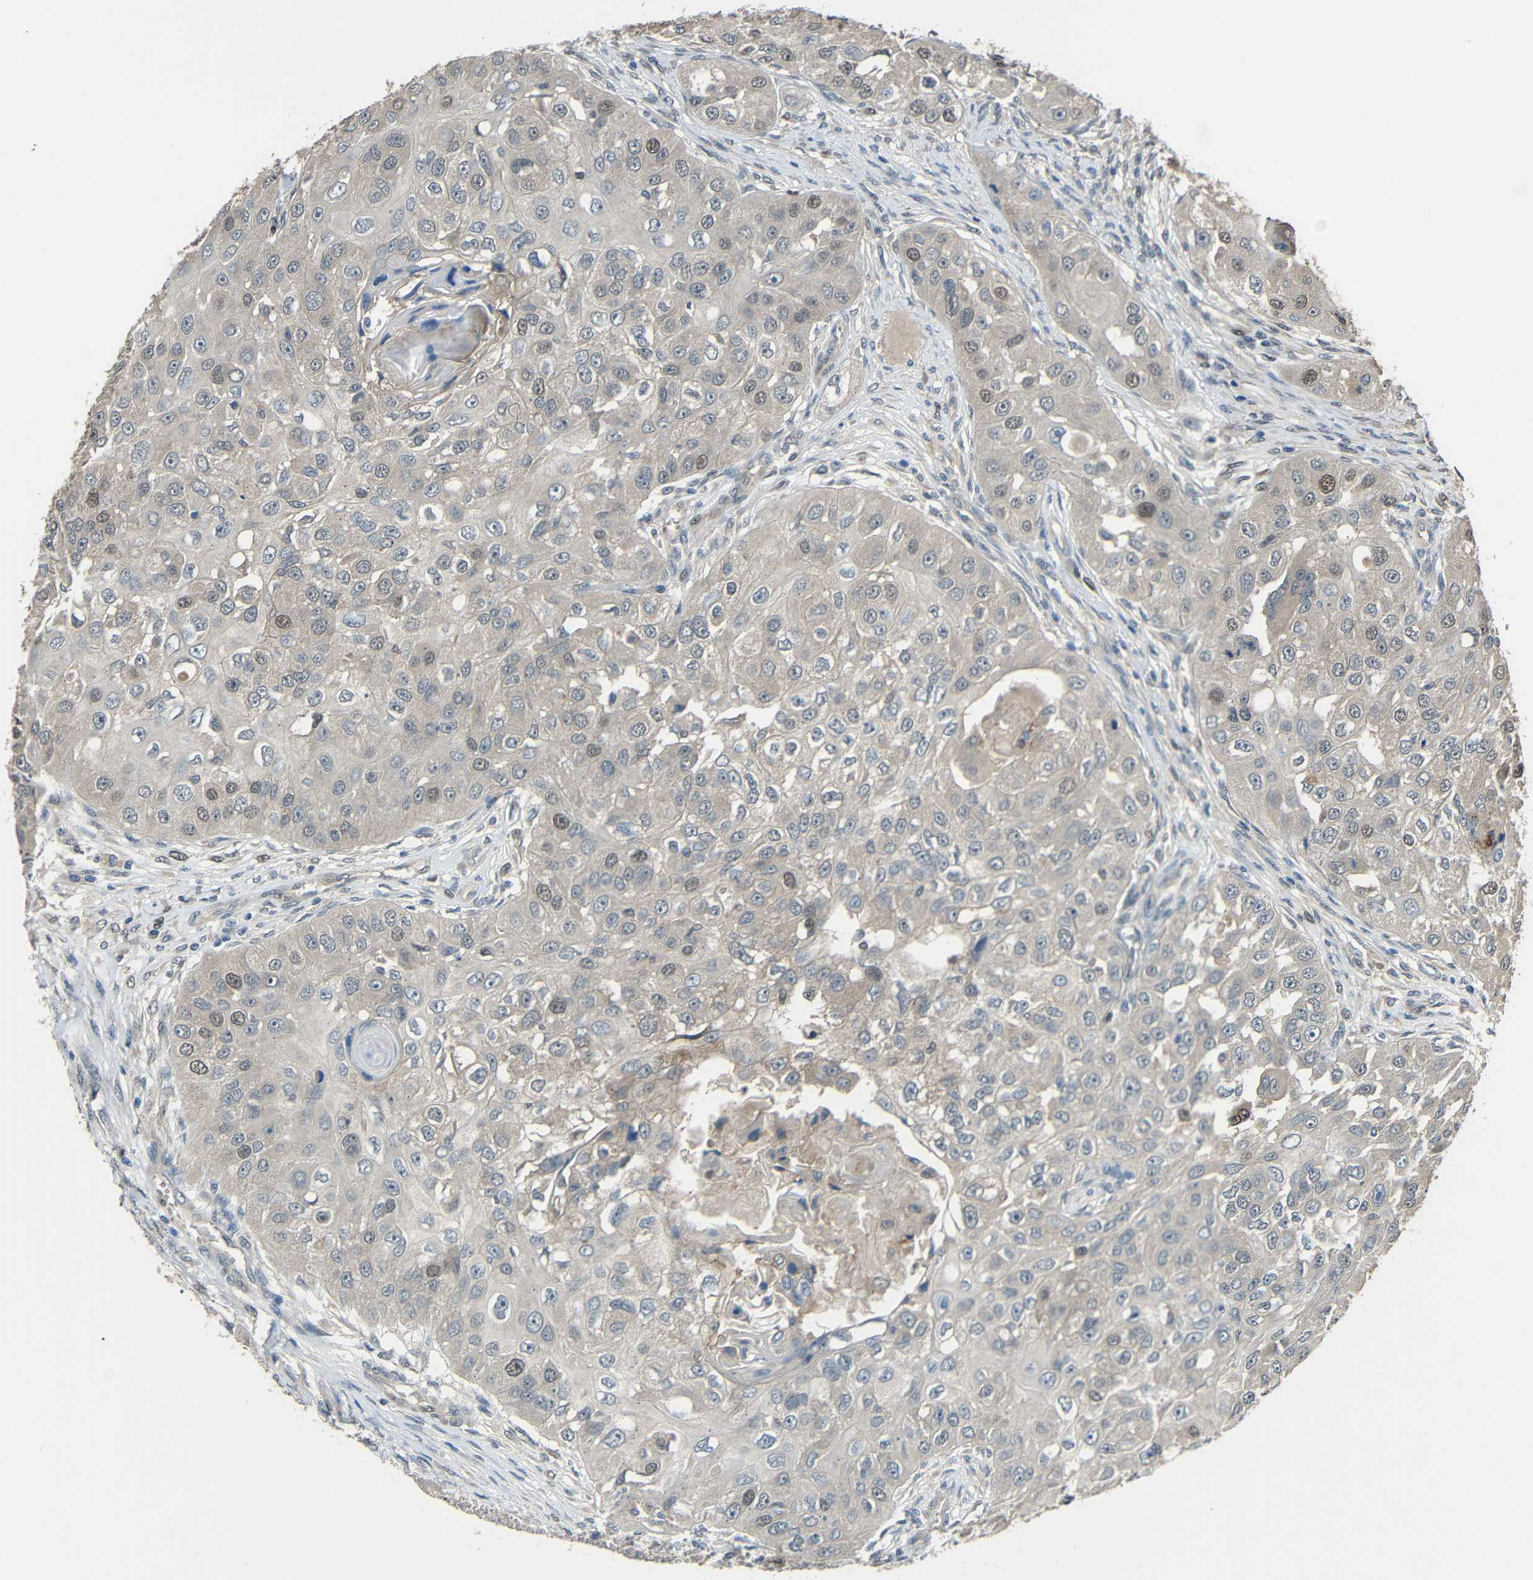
{"staining": {"intensity": "weak", "quantity": "<25%", "location": "nuclear"}, "tissue": "head and neck cancer", "cell_type": "Tumor cells", "image_type": "cancer", "snomed": [{"axis": "morphology", "description": "Normal tissue, NOS"}, {"axis": "morphology", "description": "Squamous cell carcinoma, NOS"}, {"axis": "topography", "description": "Skeletal muscle"}, {"axis": "topography", "description": "Head-Neck"}], "caption": "Immunohistochemical staining of human head and neck squamous cell carcinoma displays no significant expression in tumor cells. The staining was performed using DAB (3,3'-diaminobenzidine) to visualize the protein expression in brown, while the nuclei were stained in blue with hematoxylin (Magnification: 20x).", "gene": "STBD1", "patient": {"sex": "male", "age": 51}}